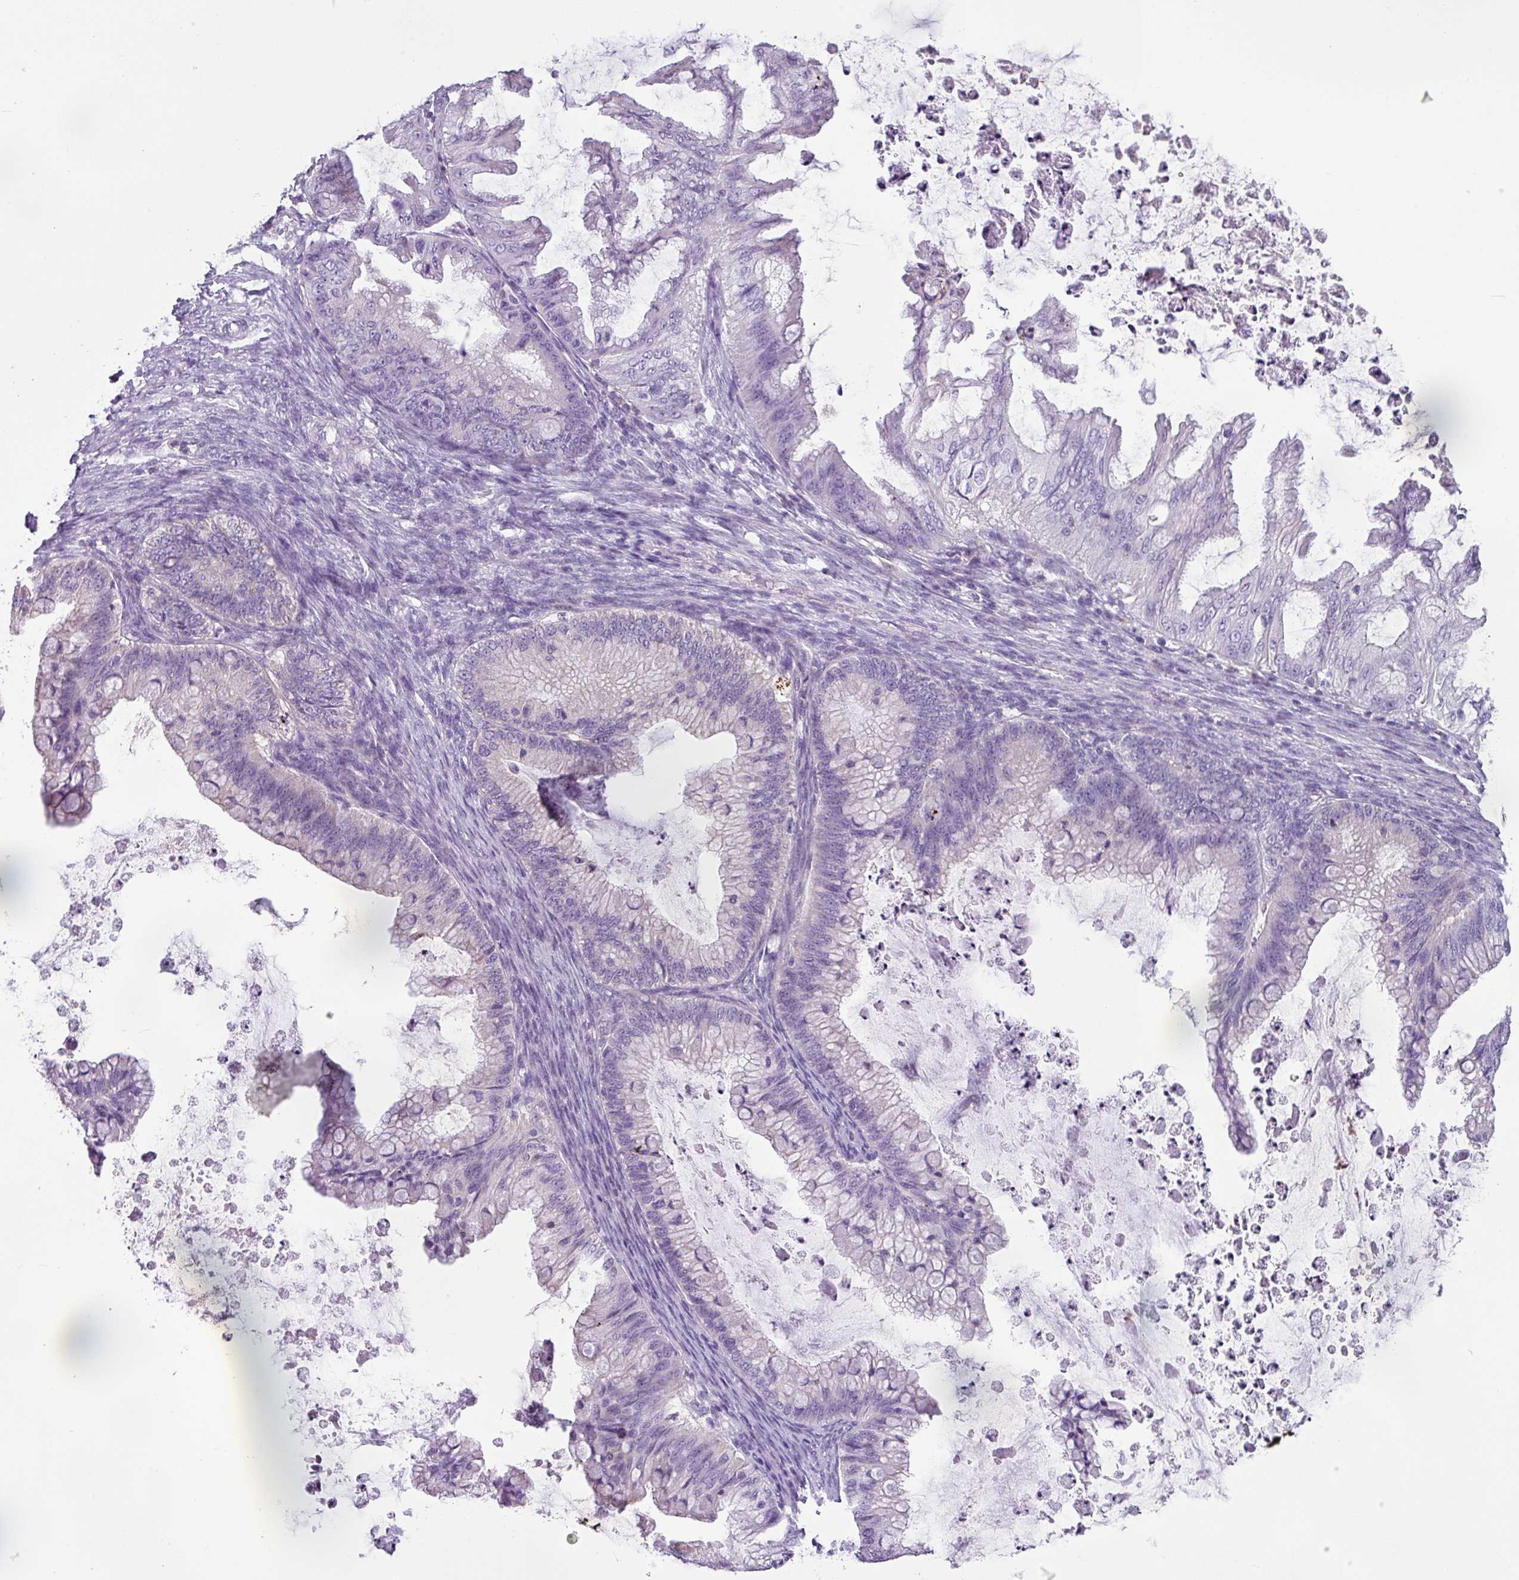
{"staining": {"intensity": "weak", "quantity": "<25%", "location": "cytoplasmic/membranous"}, "tissue": "ovarian cancer", "cell_type": "Tumor cells", "image_type": "cancer", "snomed": [{"axis": "morphology", "description": "Cystadenocarcinoma, mucinous, NOS"}, {"axis": "topography", "description": "Ovary"}], "caption": "This is an immunohistochemistry histopathology image of human ovarian mucinous cystadenocarcinoma. There is no expression in tumor cells.", "gene": "HMCN2", "patient": {"sex": "female", "age": 35}}